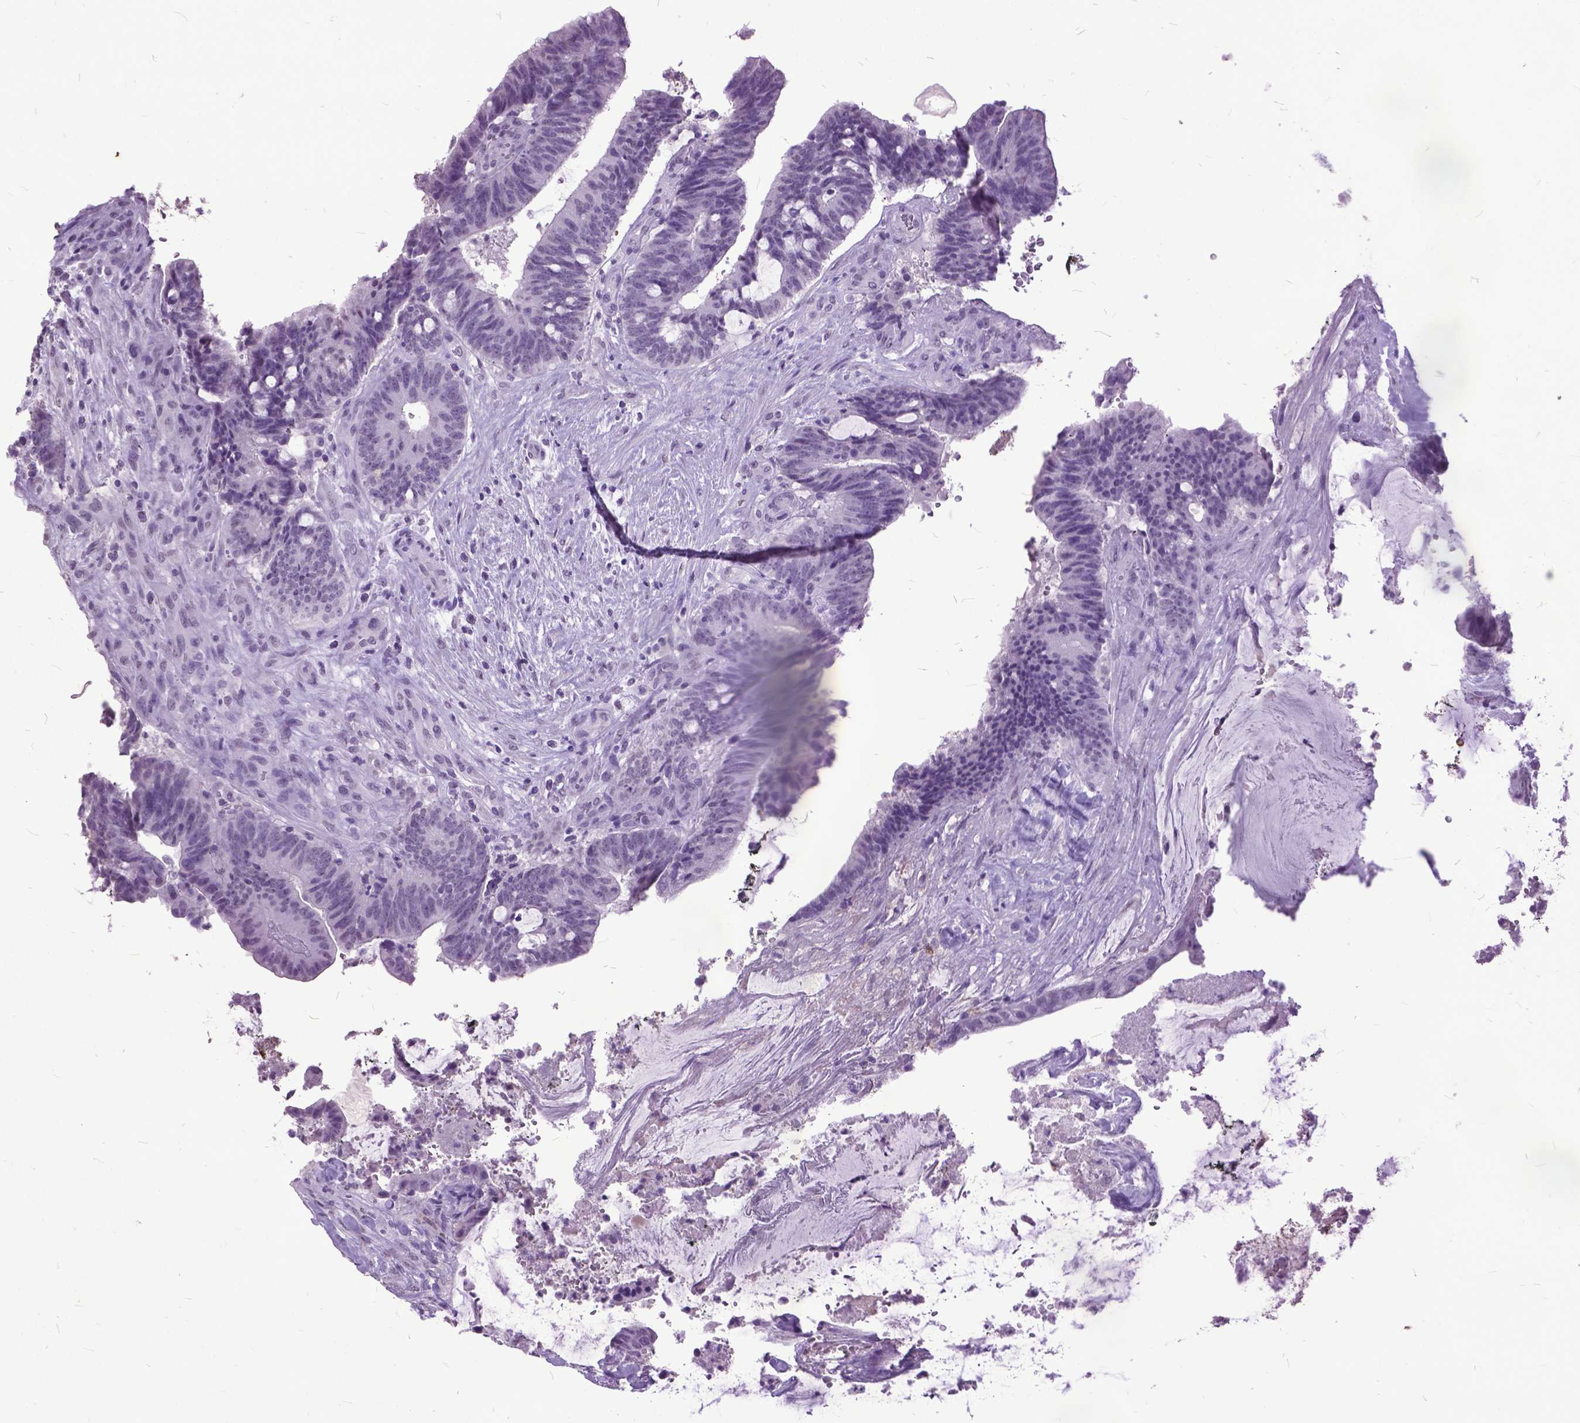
{"staining": {"intensity": "negative", "quantity": "none", "location": "none"}, "tissue": "colorectal cancer", "cell_type": "Tumor cells", "image_type": "cancer", "snomed": [{"axis": "morphology", "description": "Adenocarcinoma, NOS"}, {"axis": "topography", "description": "Colon"}], "caption": "Colorectal cancer (adenocarcinoma) was stained to show a protein in brown. There is no significant positivity in tumor cells. The staining was performed using DAB to visualize the protein expression in brown, while the nuclei were stained in blue with hematoxylin (Magnification: 20x).", "gene": "MARCHF10", "patient": {"sex": "female", "age": 43}}